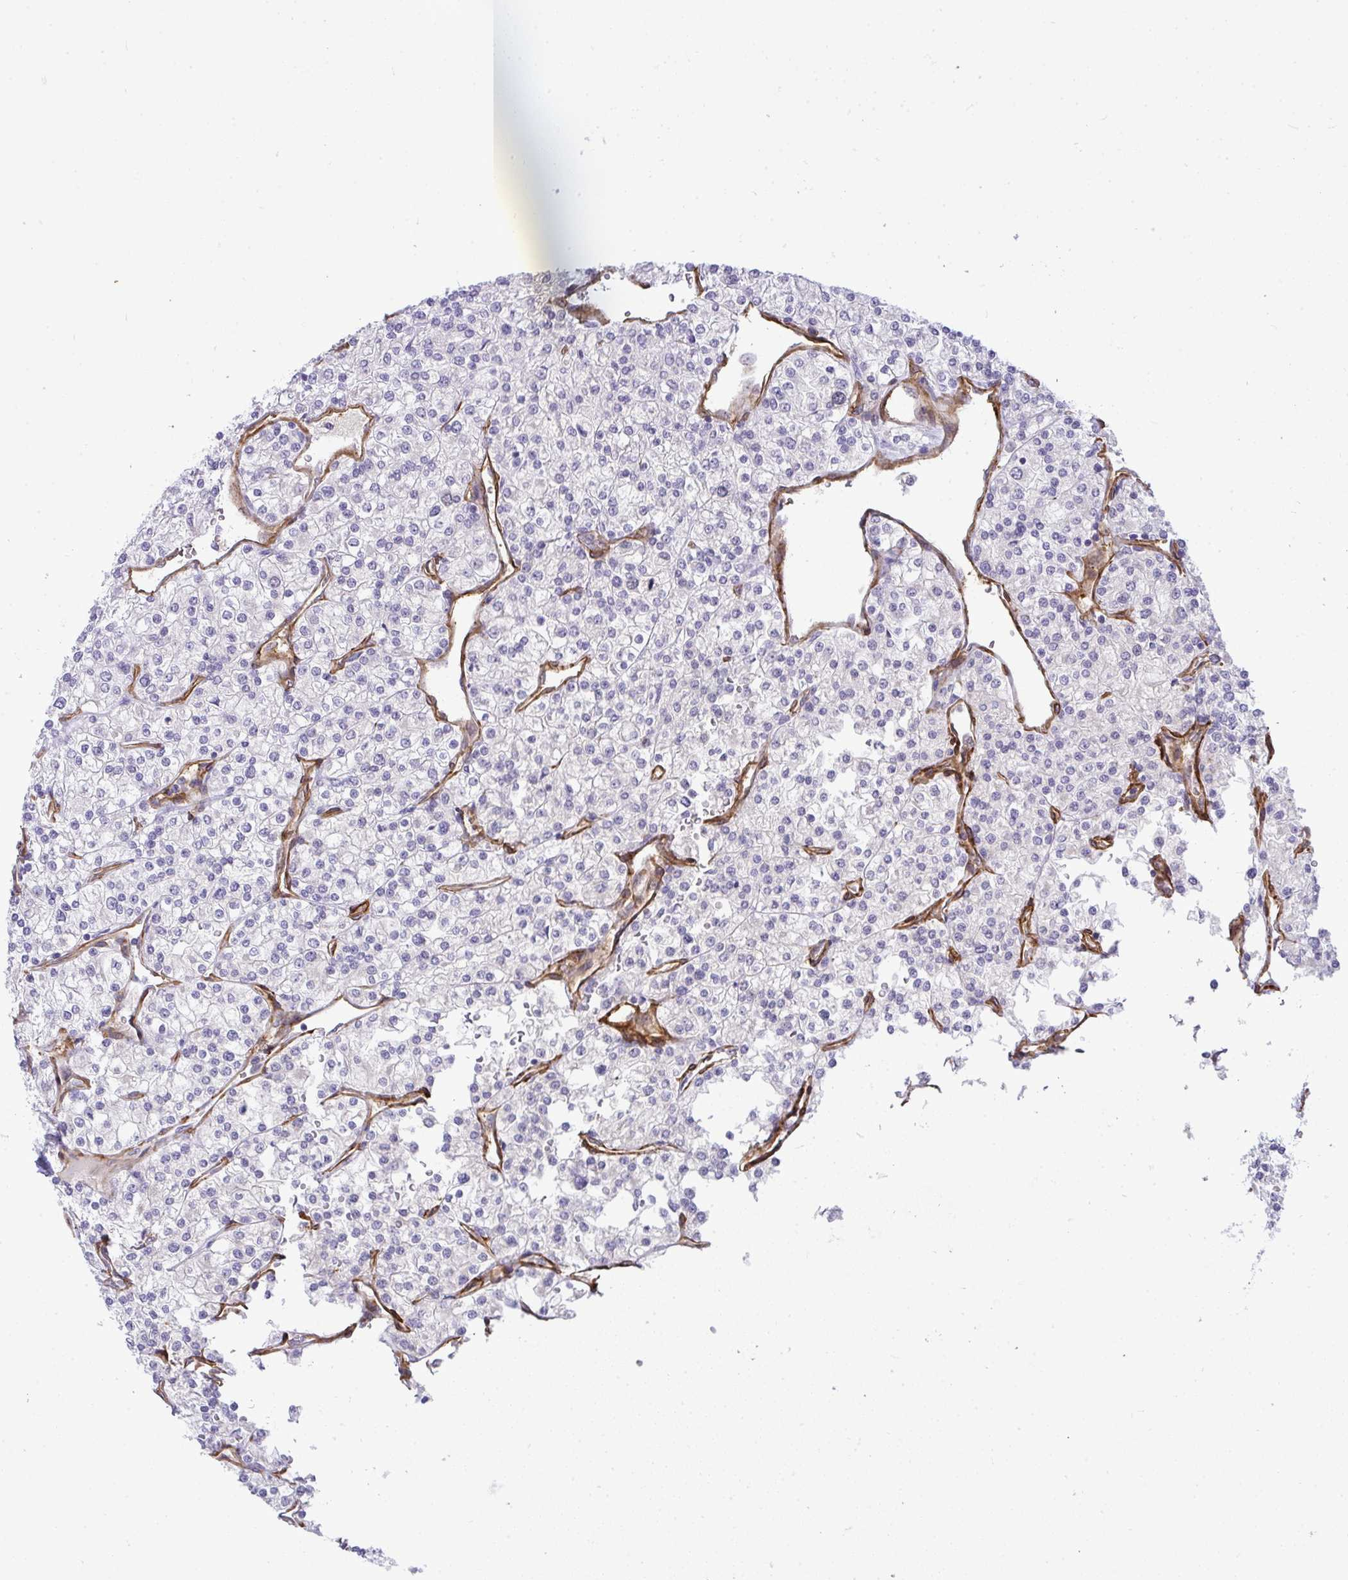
{"staining": {"intensity": "negative", "quantity": "none", "location": "none"}, "tissue": "renal cancer", "cell_type": "Tumor cells", "image_type": "cancer", "snomed": [{"axis": "morphology", "description": "Adenocarcinoma, NOS"}, {"axis": "topography", "description": "Kidney"}], "caption": "This is an immunohistochemistry histopathology image of renal adenocarcinoma. There is no staining in tumor cells.", "gene": "UBE2S", "patient": {"sex": "male", "age": 80}}